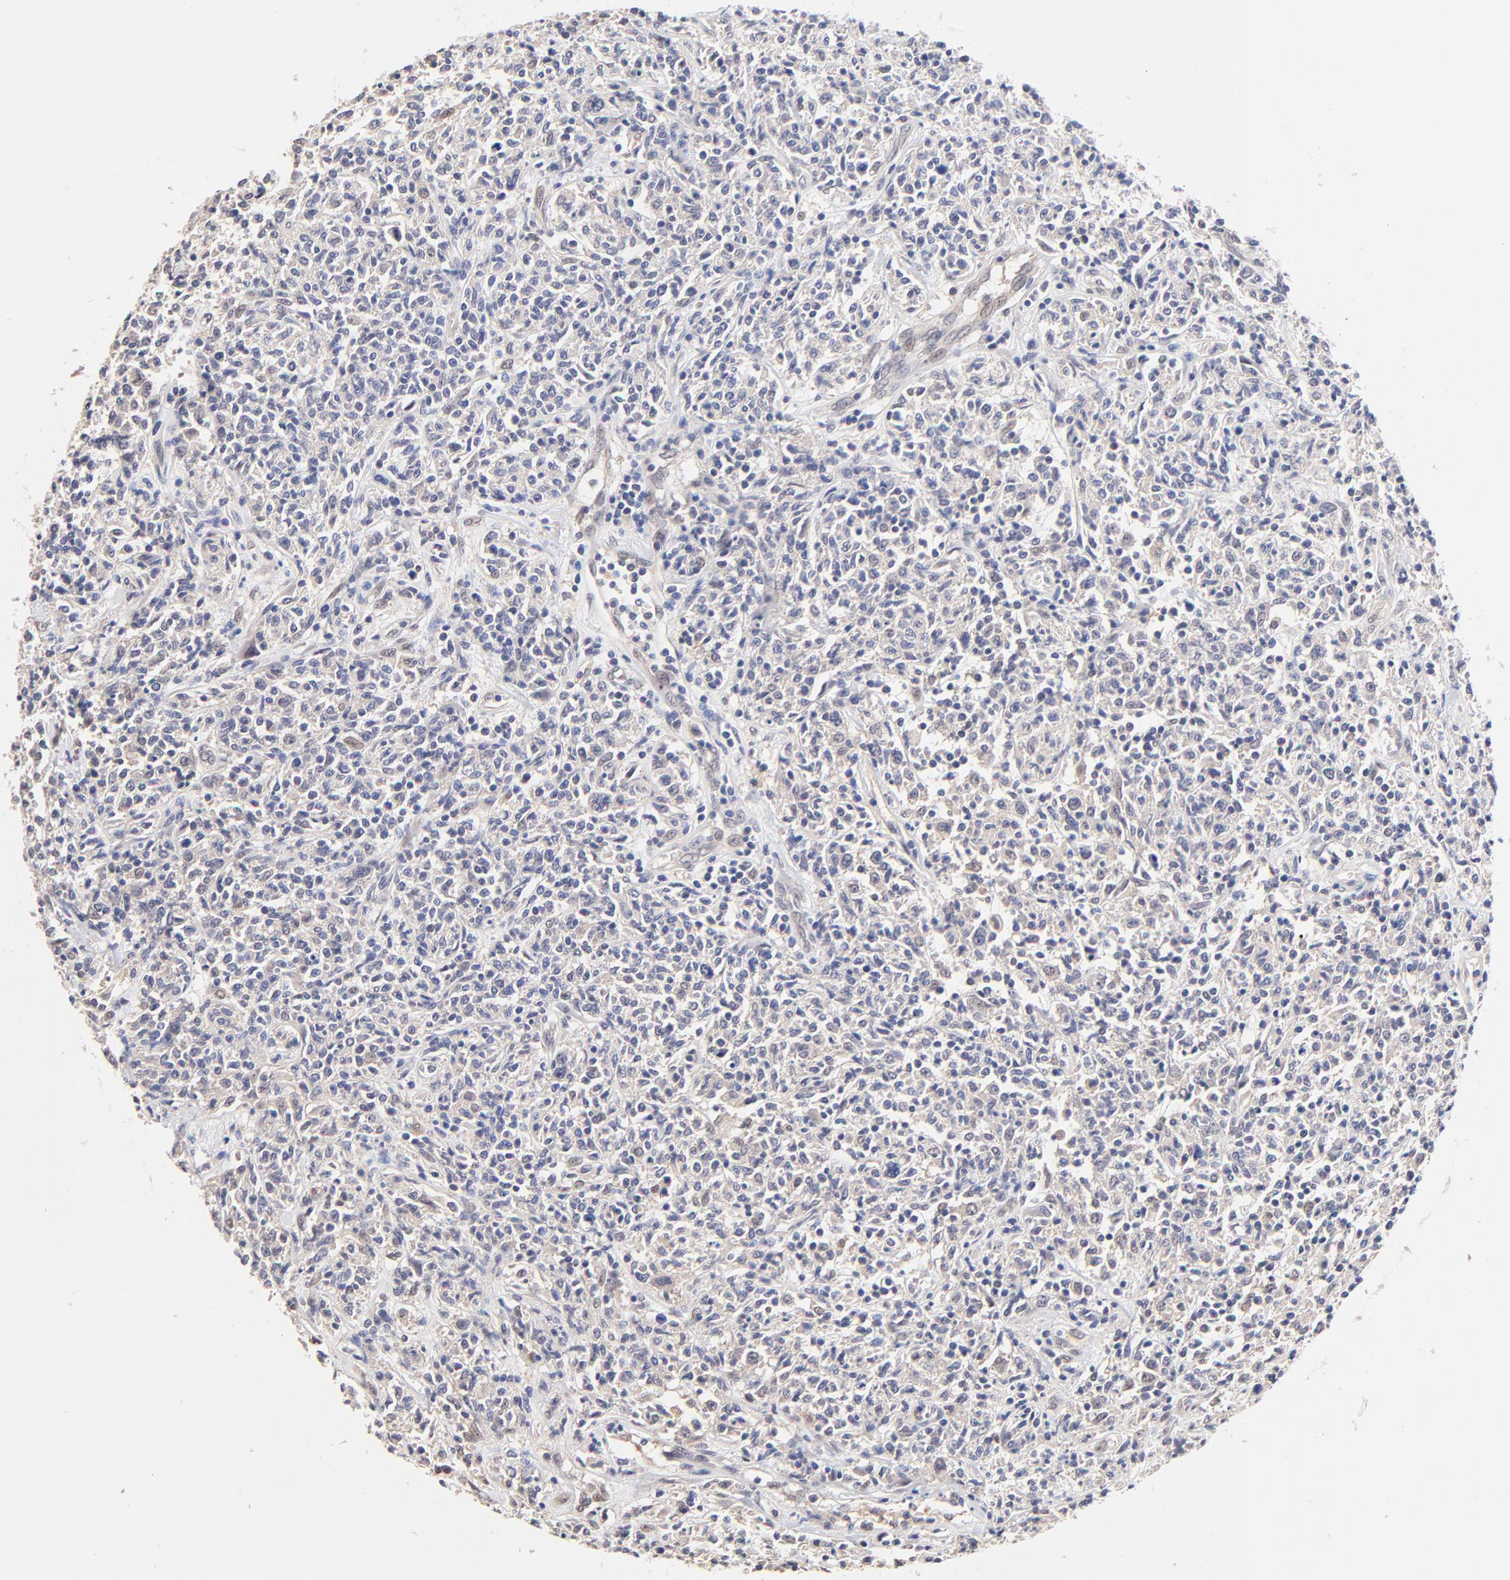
{"staining": {"intensity": "negative", "quantity": "none", "location": "none"}, "tissue": "lymphoma", "cell_type": "Tumor cells", "image_type": "cancer", "snomed": [{"axis": "morphology", "description": "Malignant lymphoma, non-Hodgkin's type, Low grade"}, {"axis": "topography", "description": "Small intestine"}], "caption": "Immunohistochemical staining of malignant lymphoma, non-Hodgkin's type (low-grade) demonstrates no significant staining in tumor cells.", "gene": "TXNL1", "patient": {"sex": "female", "age": 59}}